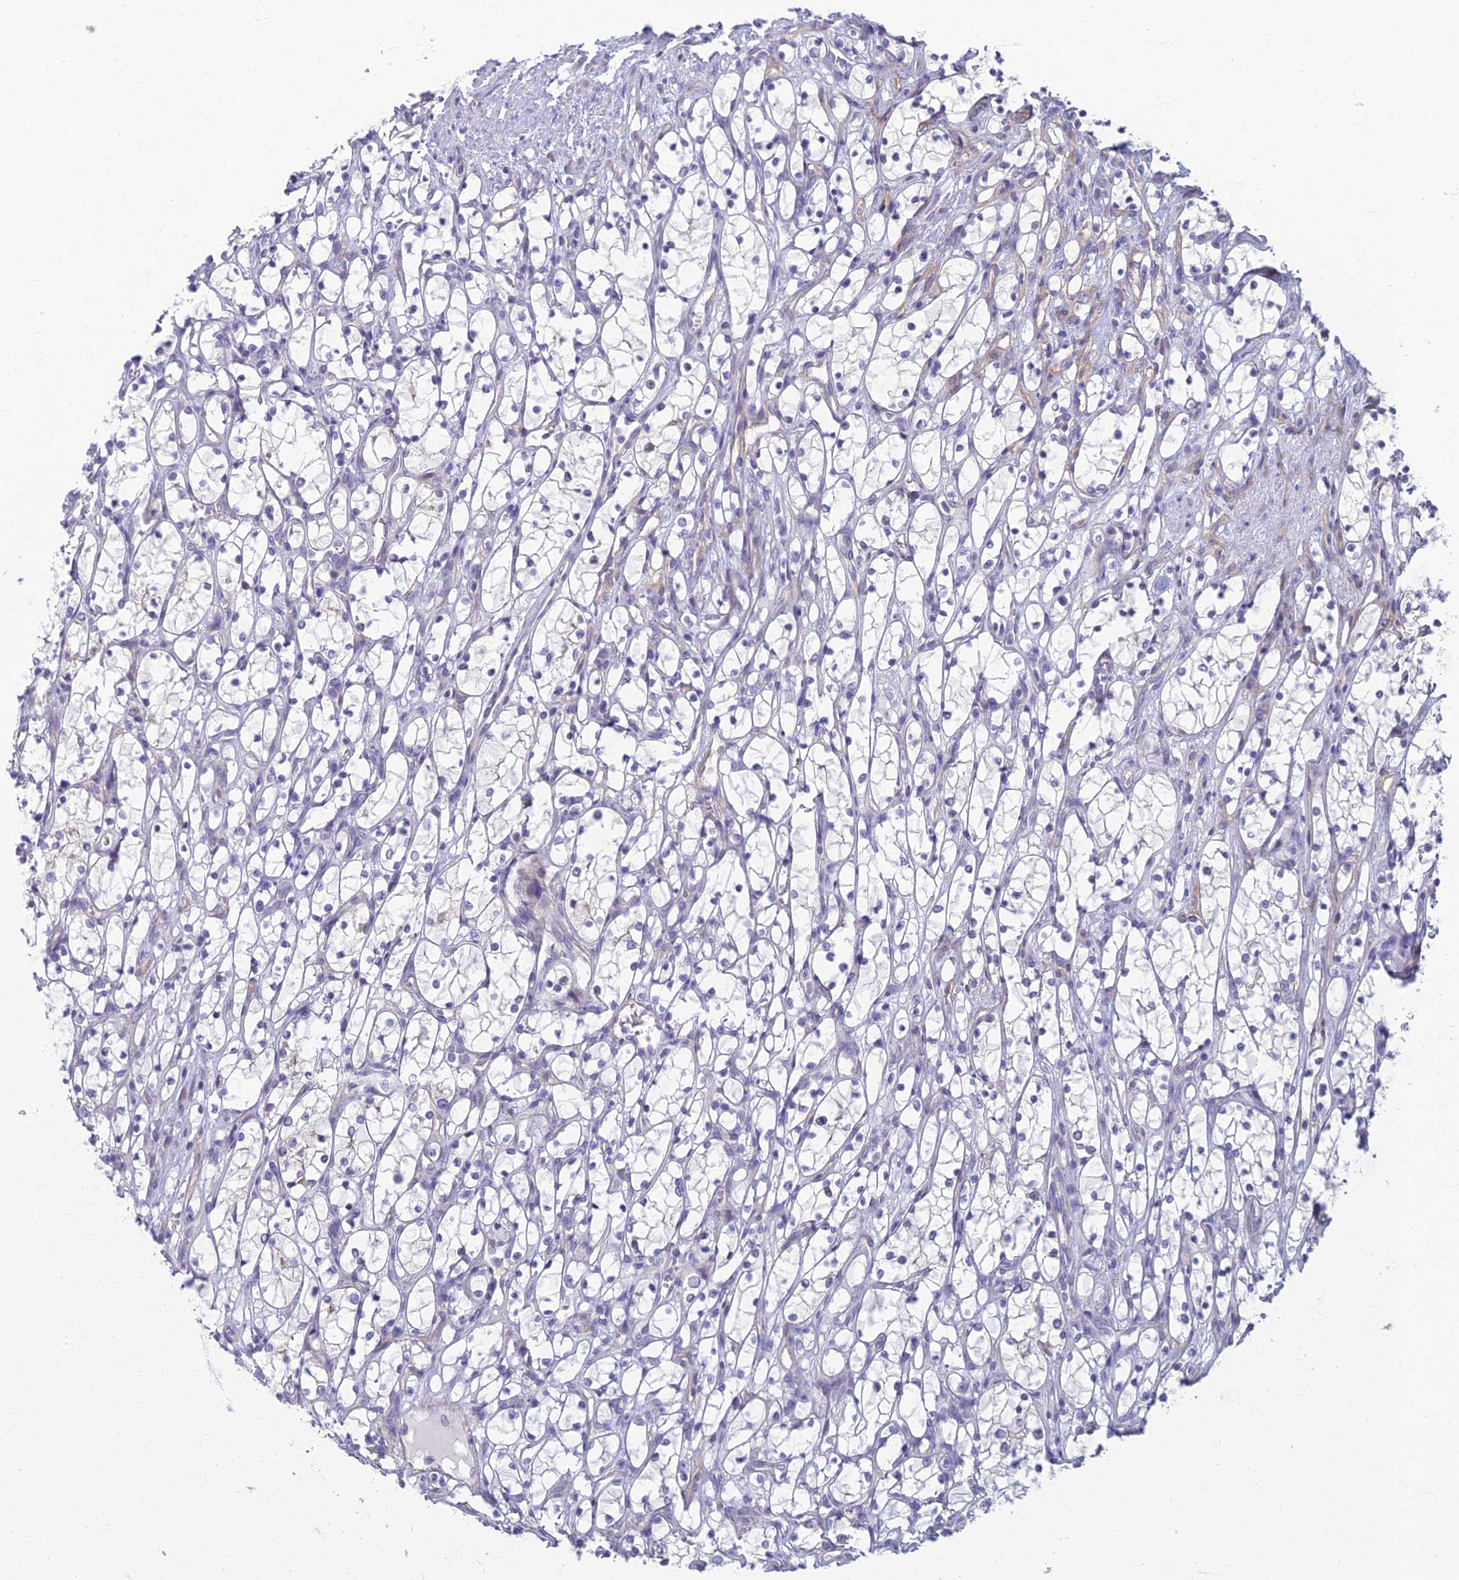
{"staining": {"intensity": "negative", "quantity": "none", "location": "none"}, "tissue": "renal cancer", "cell_type": "Tumor cells", "image_type": "cancer", "snomed": [{"axis": "morphology", "description": "Adenocarcinoma, NOS"}, {"axis": "topography", "description": "Kidney"}], "caption": "Photomicrograph shows no significant protein staining in tumor cells of renal adenocarcinoma.", "gene": "NEURL1", "patient": {"sex": "female", "age": 69}}